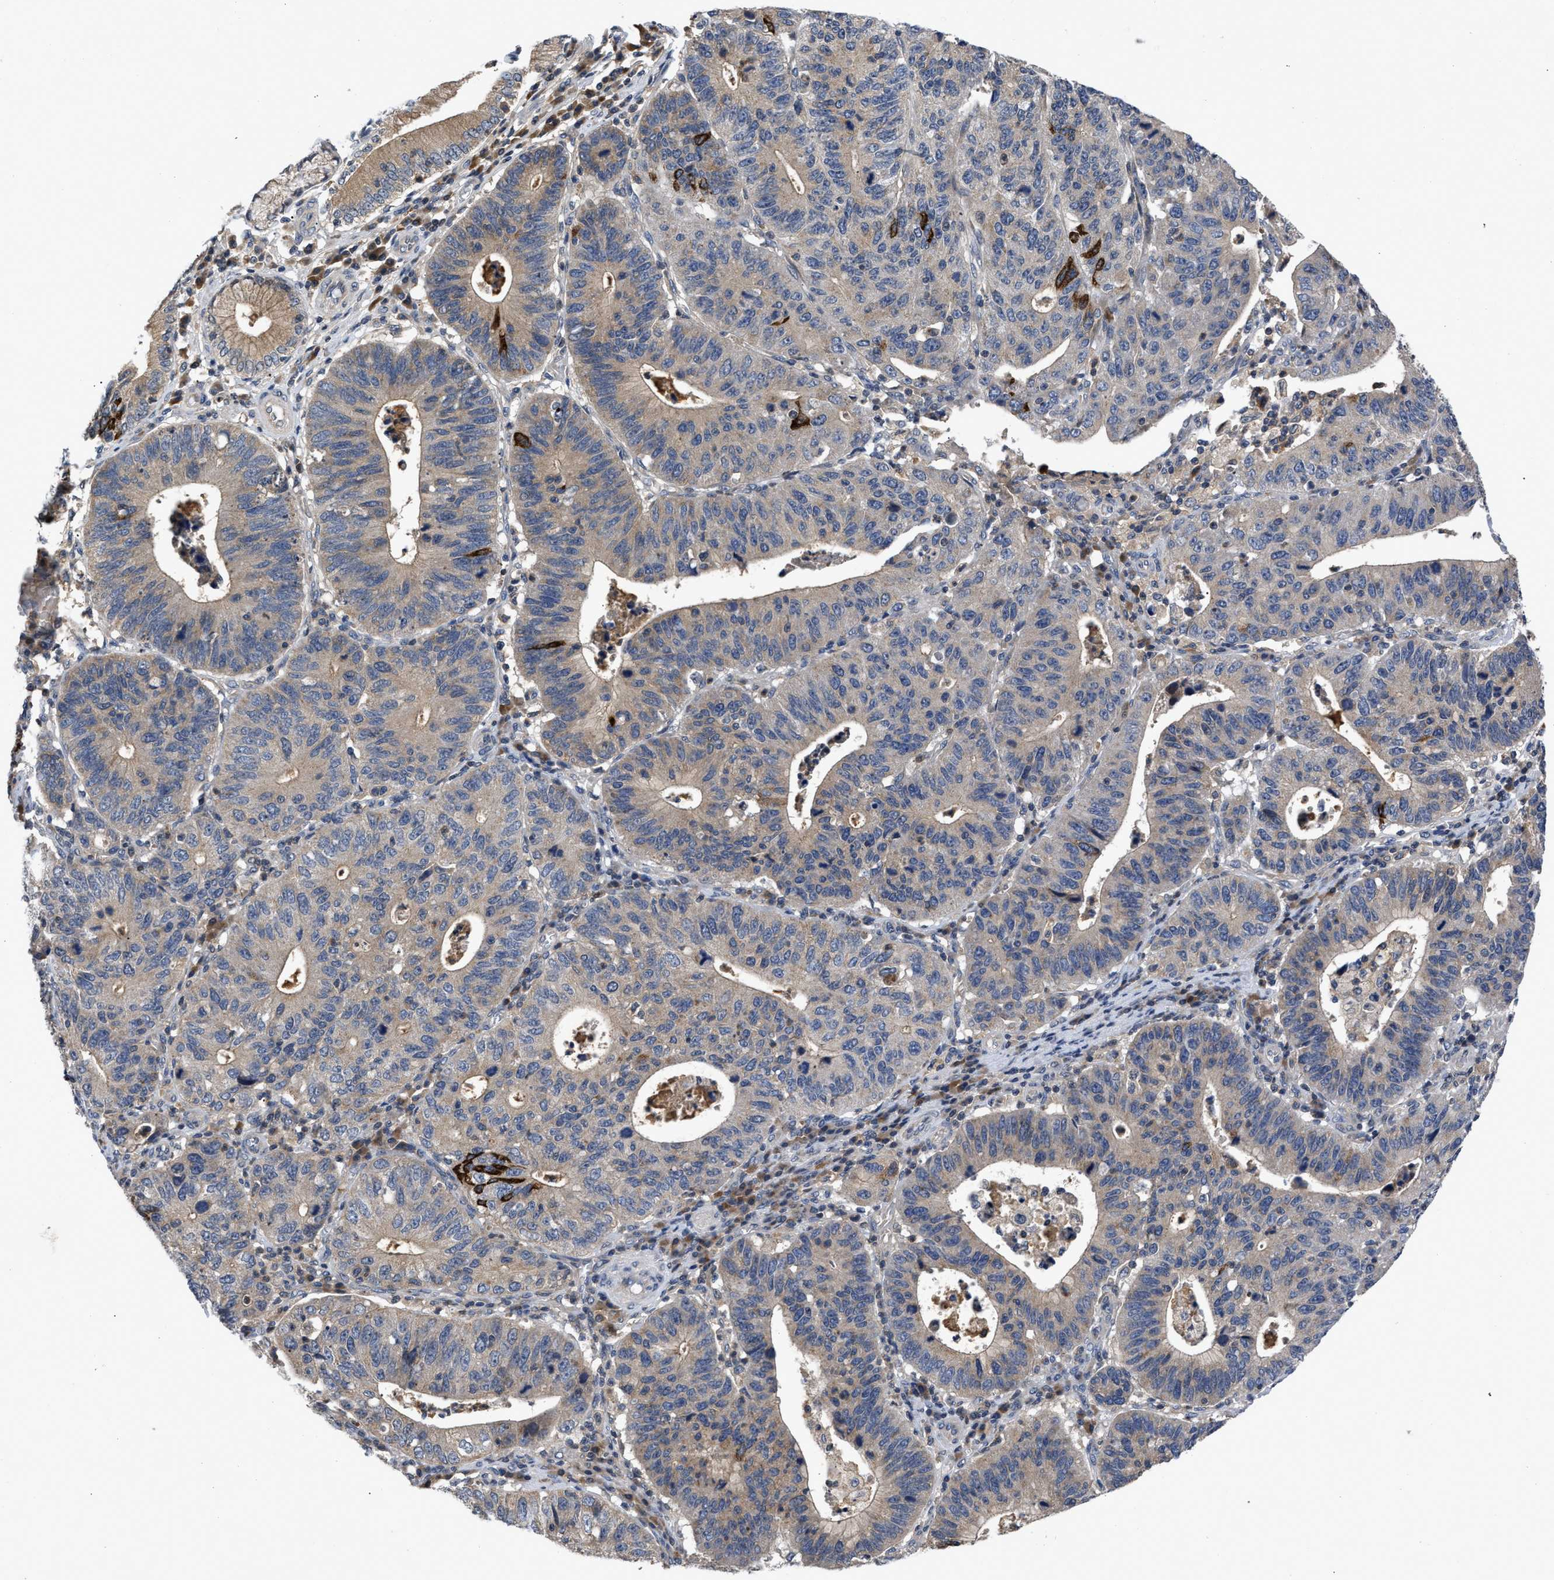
{"staining": {"intensity": "strong", "quantity": "<25%", "location": "cytoplasmic/membranous"}, "tissue": "stomach cancer", "cell_type": "Tumor cells", "image_type": "cancer", "snomed": [{"axis": "morphology", "description": "Adenocarcinoma, NOS"}, {"axis": "topography", "description": "Stomach"}], "caption": "Strong cytoplasmic/membranous protein staining is seen in about <25% of tumor cells in stomach cancer (adenocarcinoma).", "gene": "VPS4A", "patient": {"sex": "male", "age": 59}}